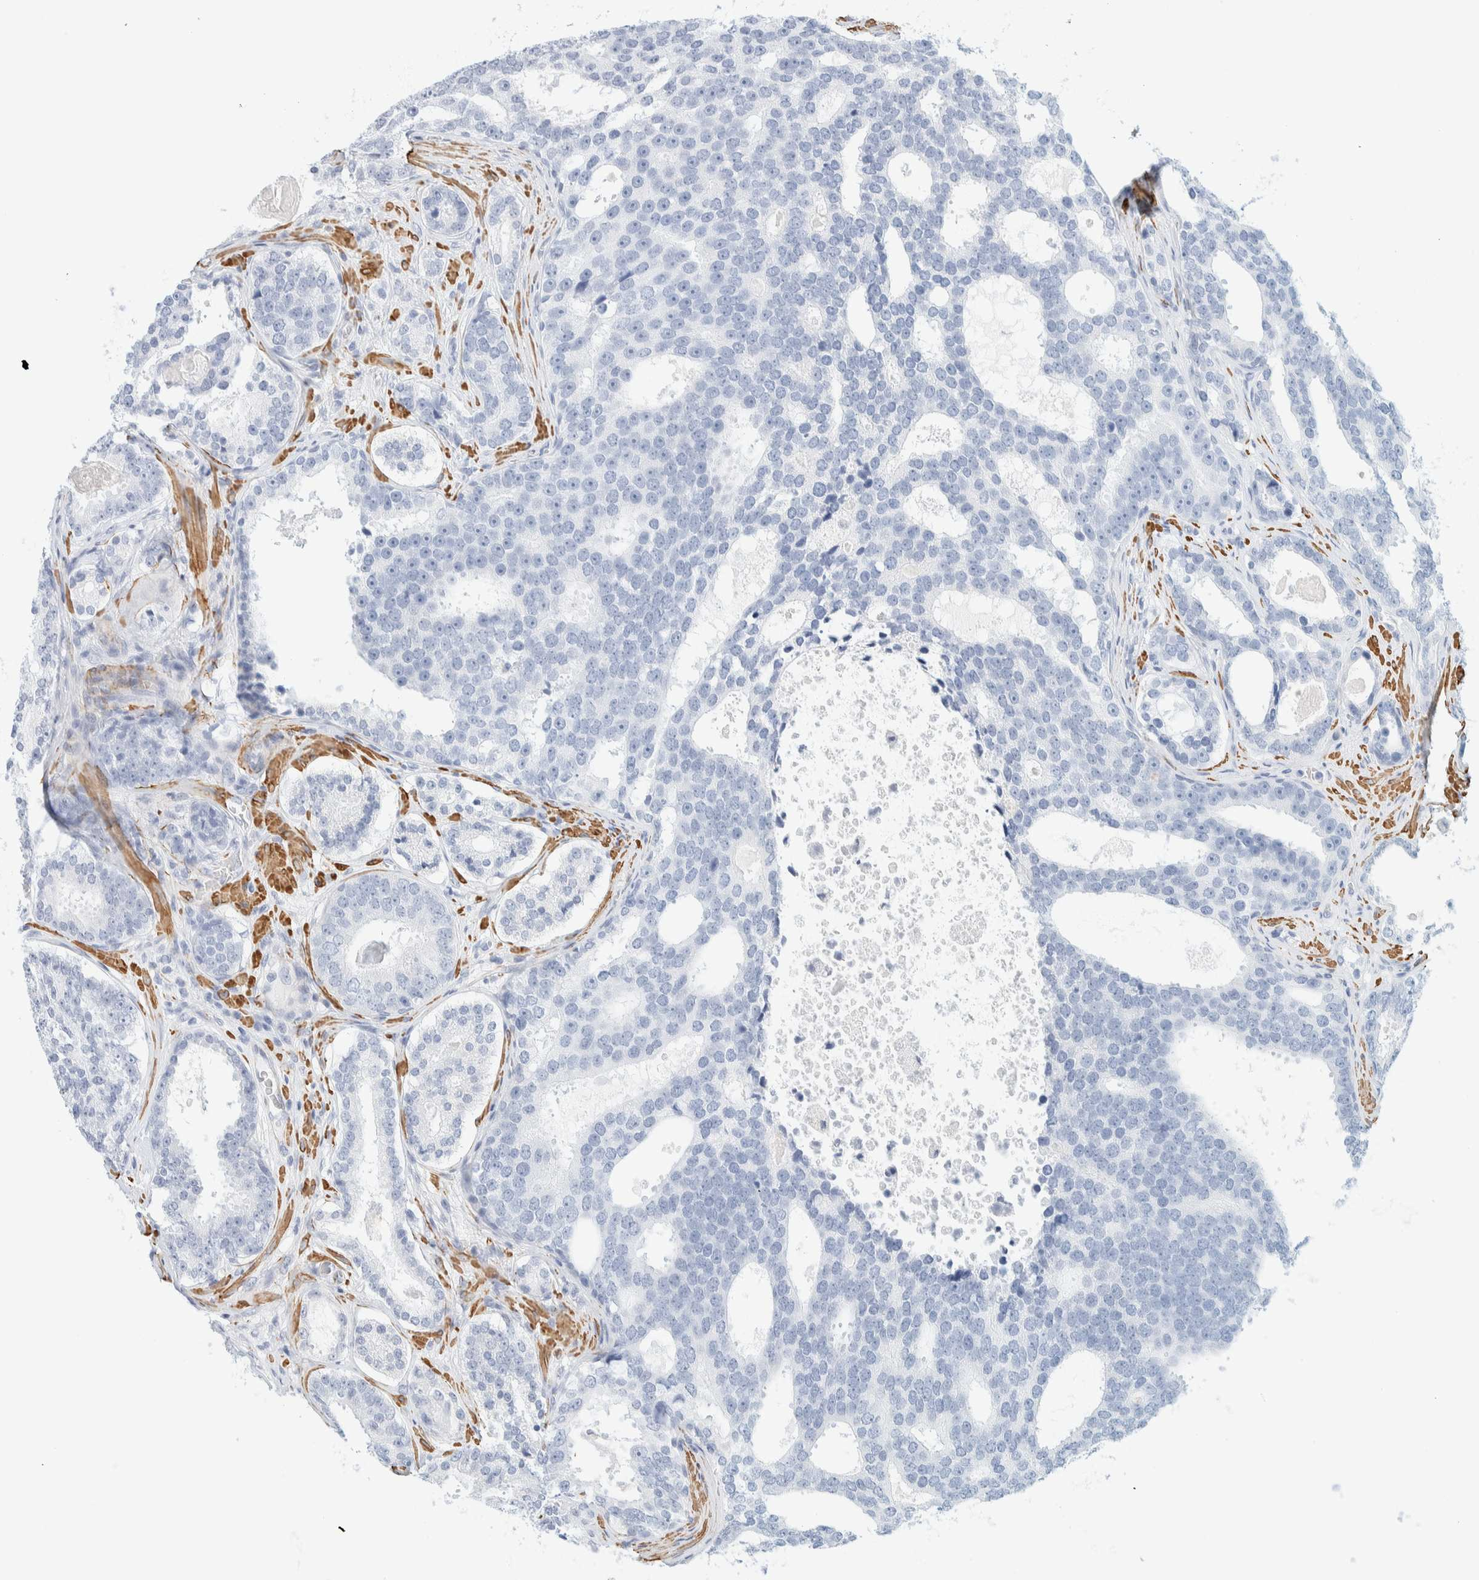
{"staining": {"intensity": "negative", "quantity": "none", "location": "none"}, "tissue": "prostate cancer", "cell_type": "Tumor cells", "image_type": "cancer", "snomed": [{"axis": "morphology", "description": "Adenocarcinoma, High grade"}, {"axis": "topography", "description": "Prostate"}], "caption": "The IHC photomicrograph has no significant positivity in tumor cells of prostate adenocarcinoma (high-grade) tissue.", "gene": "AFMID", "patient": {"sex": "male", "age": 60}}